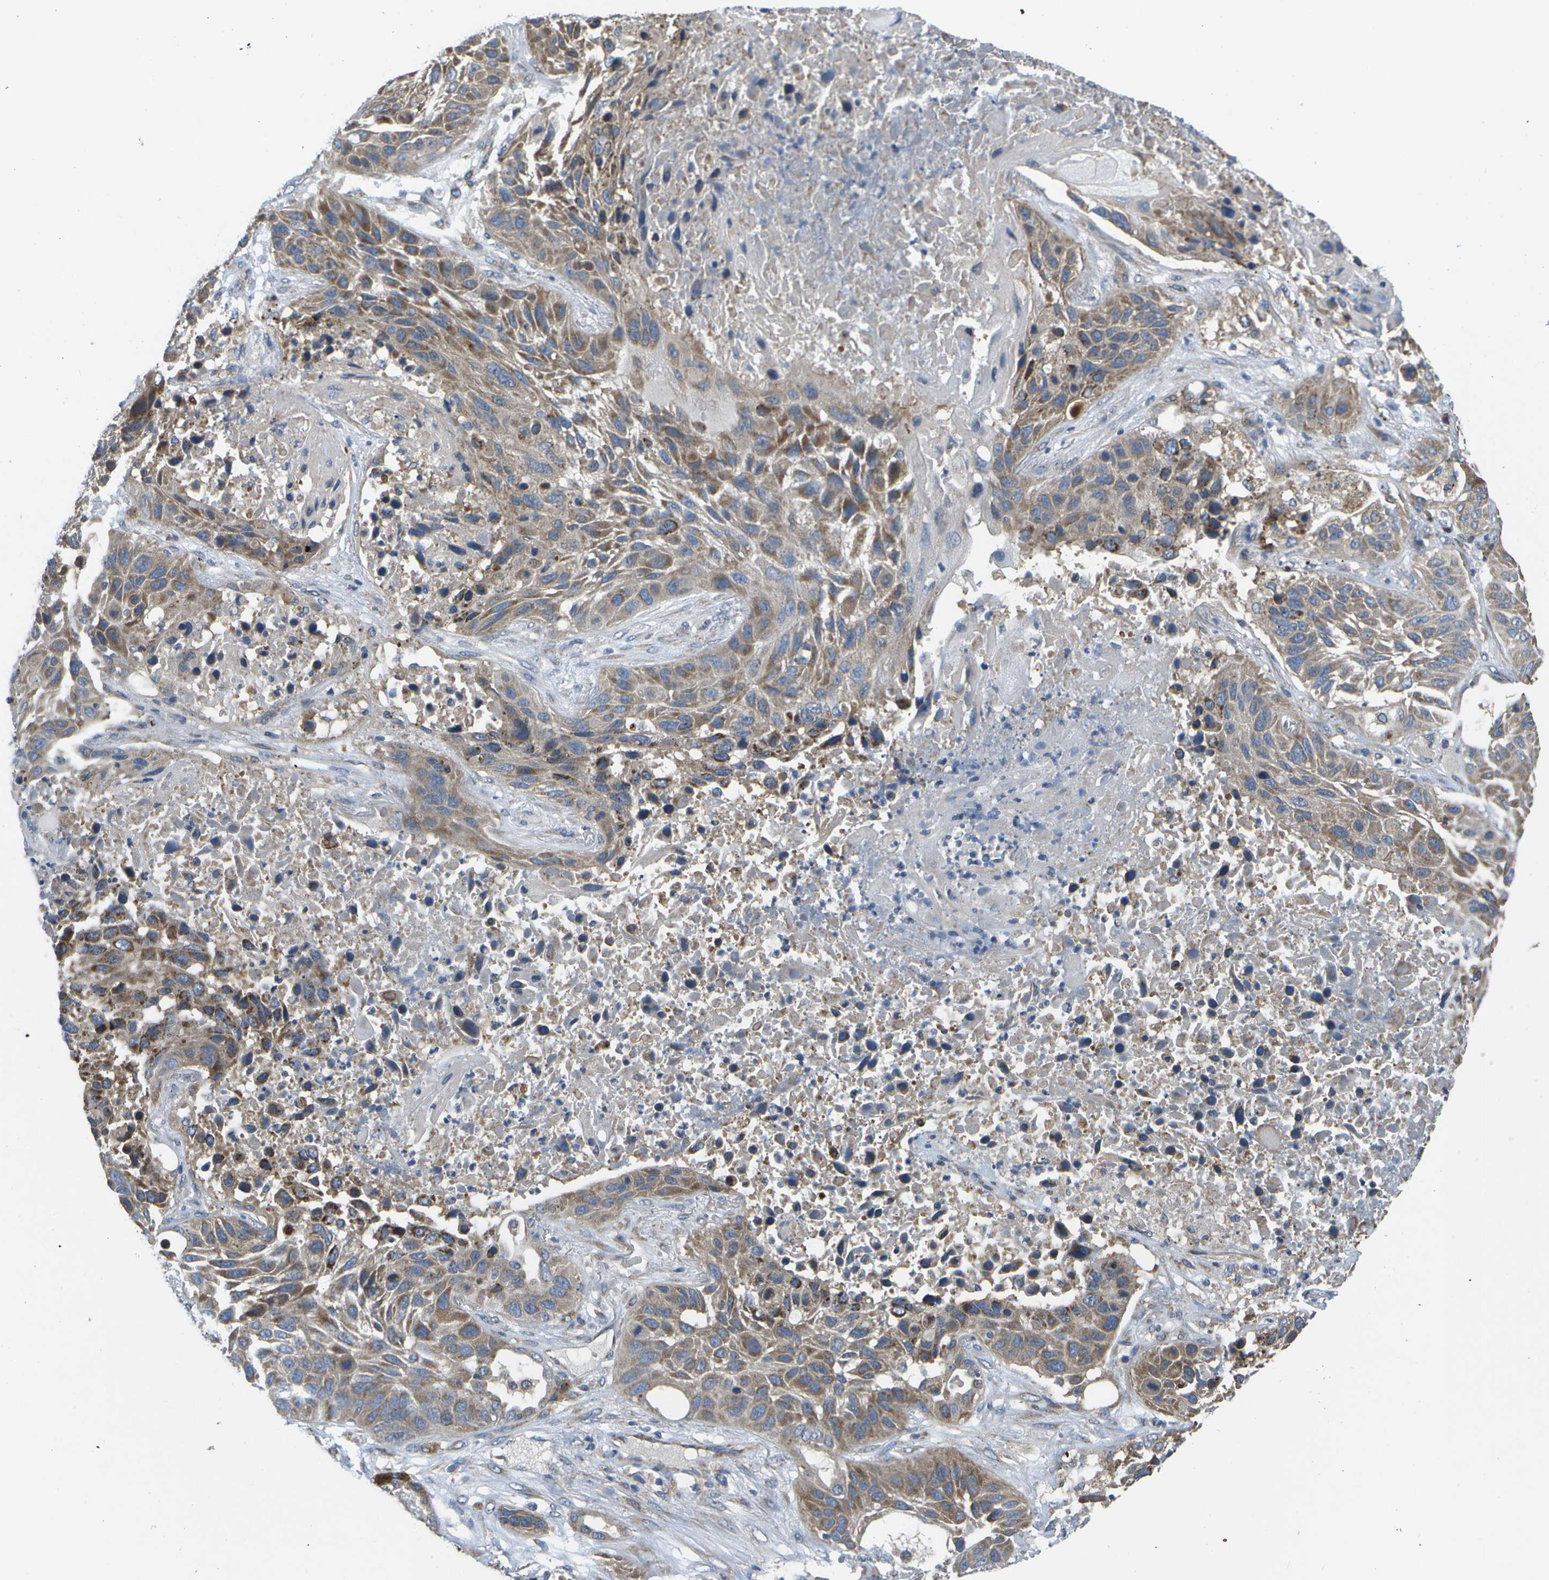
{"staining": {"intensity": "moderate", "quantity": ">75%", "location": "cytoplasmic/membranous"}, "tissue": "lung cancer", "cell_type": "Tumor cells", "image_type": "cancer", "snomed": [{"axis": "morphology", "description": "Squamous cell carcinoma, NOS"}, {"axis": "topography", "description": "Lung"}], "caption": "Protein expression analysis of human lung cancer (squamous cell carcinoma) reveals moderate cytoplasmic/membranous positivity in approximately >75% of tumor cells.", "gene": "HADHA", "patient": {"sex": "male", "age": 57}}